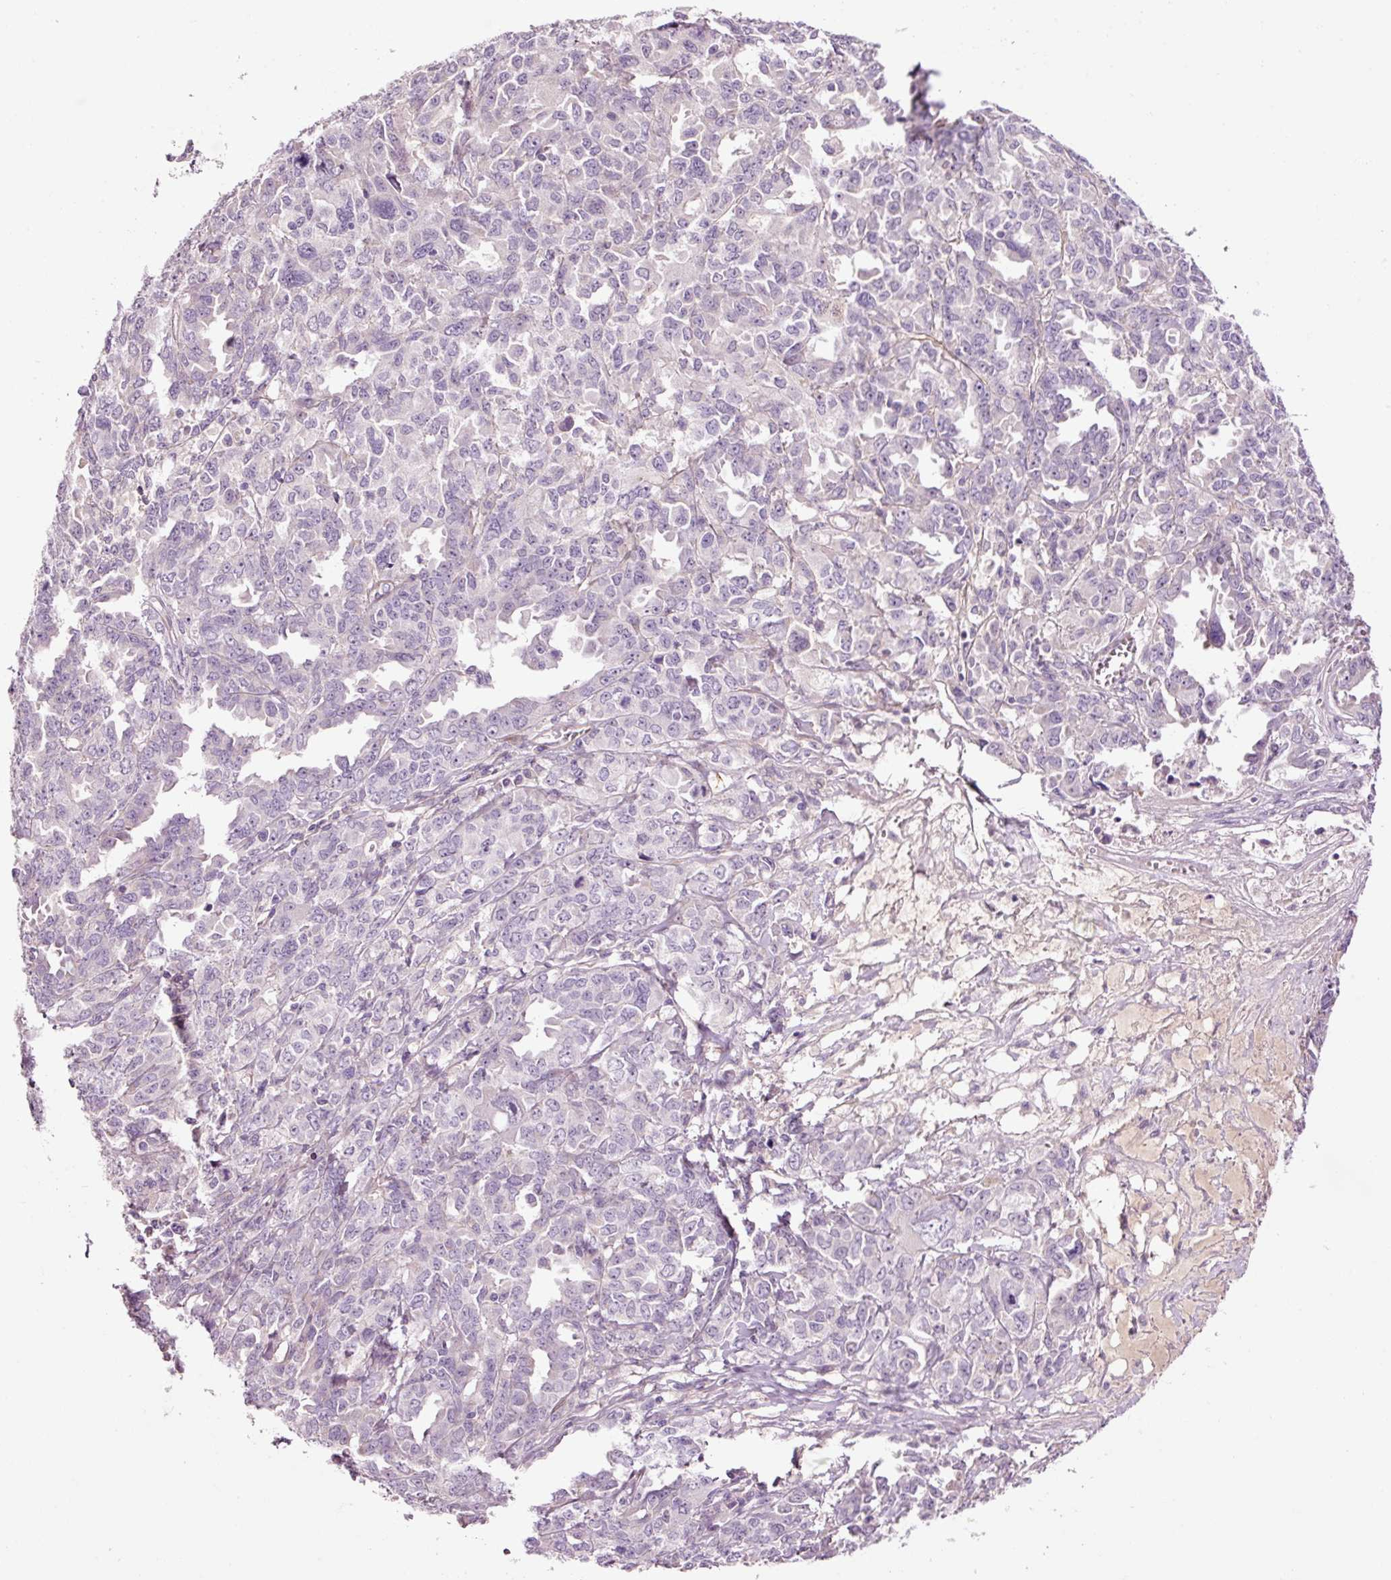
{"staining": {"intensity": "negative", "quantity": "none", "location": "none"}, "tissue": "ovarian cancer", "cell_type": "Tumor cells", "image_type": "cancer", "snomed": [{"axis": "morphology", "description": "Adenocarcinoma, NOS"}, {"axis": "morphology", "description": "Carcinoma, endometroid"}, {"axis": "topography", "description": "Ovary"}], "caption": "Ovarian cancer was stained to show a protein in brown. There is no significant expression in tumor cells.", "gene": "ANKRD20A1", "patient": {"sex": "female", "age": 72}}